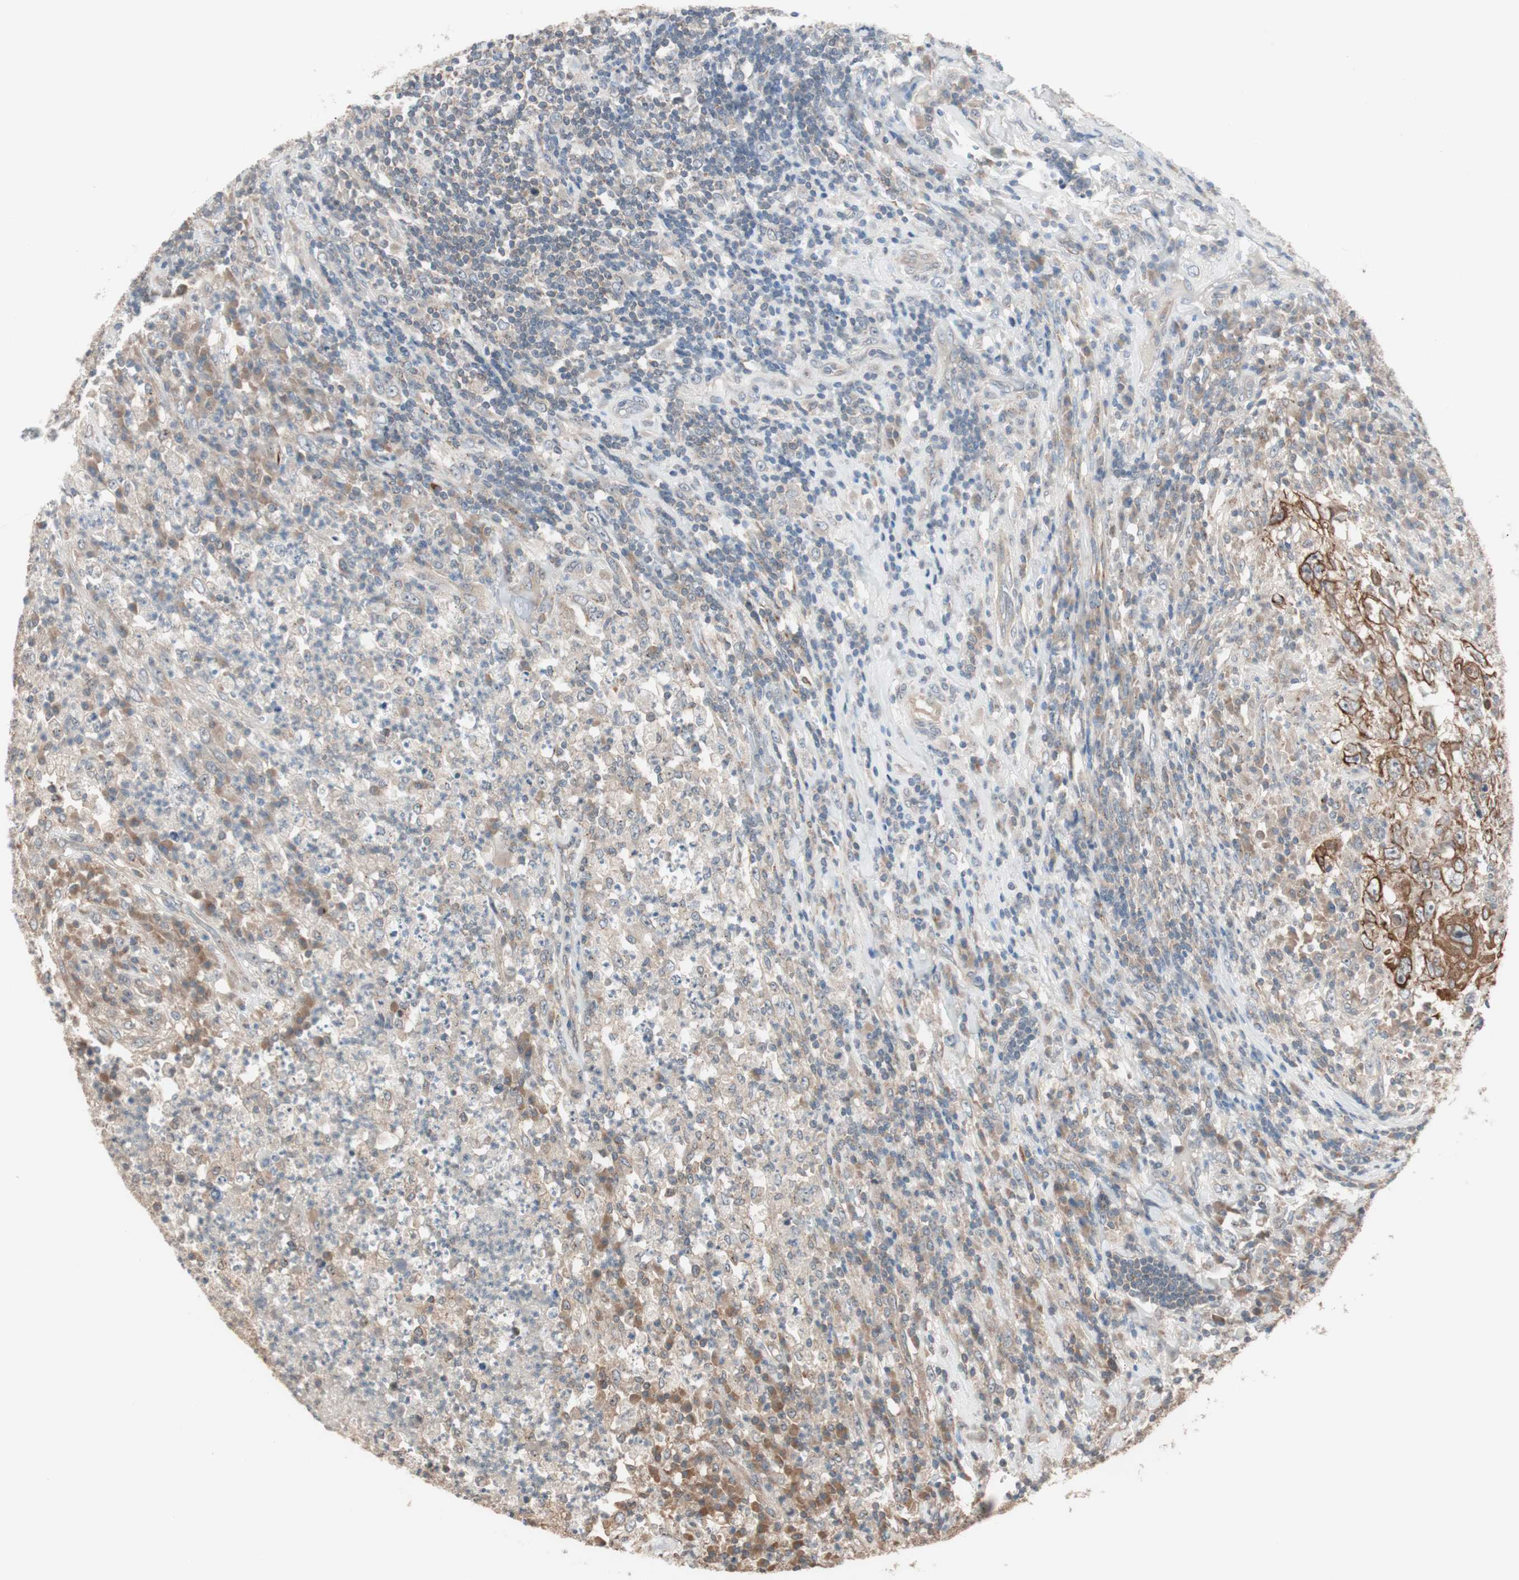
{"staining": {"intensity": "weak", "quantity": ">75%", "location": "cytoplasmic/membranous"}, "tissue": "testis cancer", "cell_type": "Tumor cells", "image_type": "cancer", "snomed": [{"axis": "morphology", "description": "Necrosis, NOS"}, {"axis": "morphology", "description": "Carcinoma, Embryonal, NOS"}, {"axis": "topography", "description": "Testis"}], "caption": "Protein staining of testis cancer tissue exhibits weak cytoplasmic/membranous expression in about >75% of tumor cells.", "gene": "FBXO5", "patient": {"sex": "male", "age": 19}}